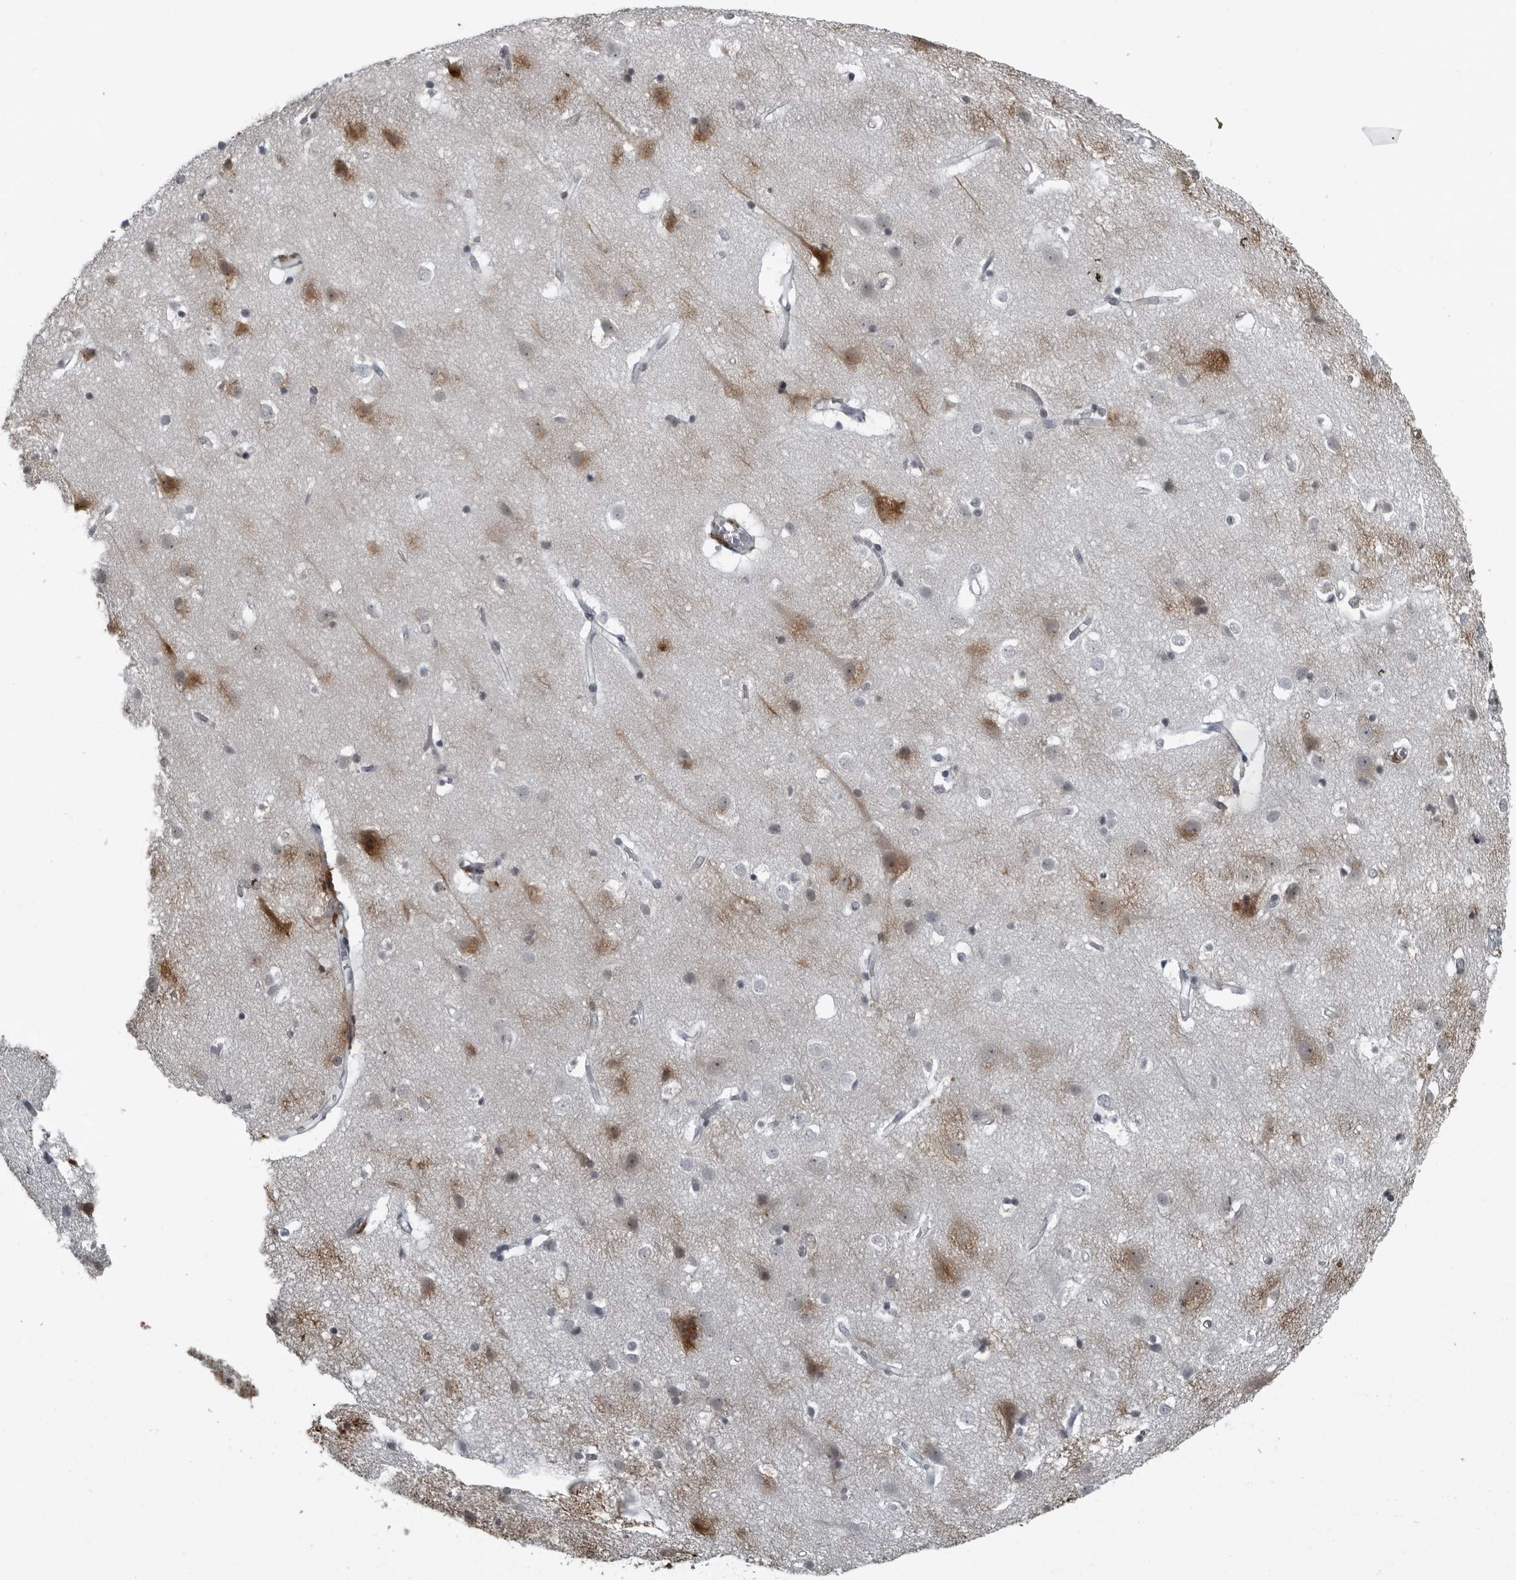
{"staining": {"intensity": "negative", "quantity": "none", "location": "none"}, "tissue": "cerebral cortex", "cell_type": "Endothelial cells", "image_type": "normal", "snomed": [{"axis": "morphology", "description": "Normal tissue, NOS"}, {"axis": "topography", "description": "Cerebral cortex"}], "caption": "Immunohistochemistry (IHC) photomicrograph of benign human cerebral cortex stained for a protein (brown), which reveals no expression in endothelial cells.", "gene": "RTCA", "patient": {"sex": "male", "age": 54}}